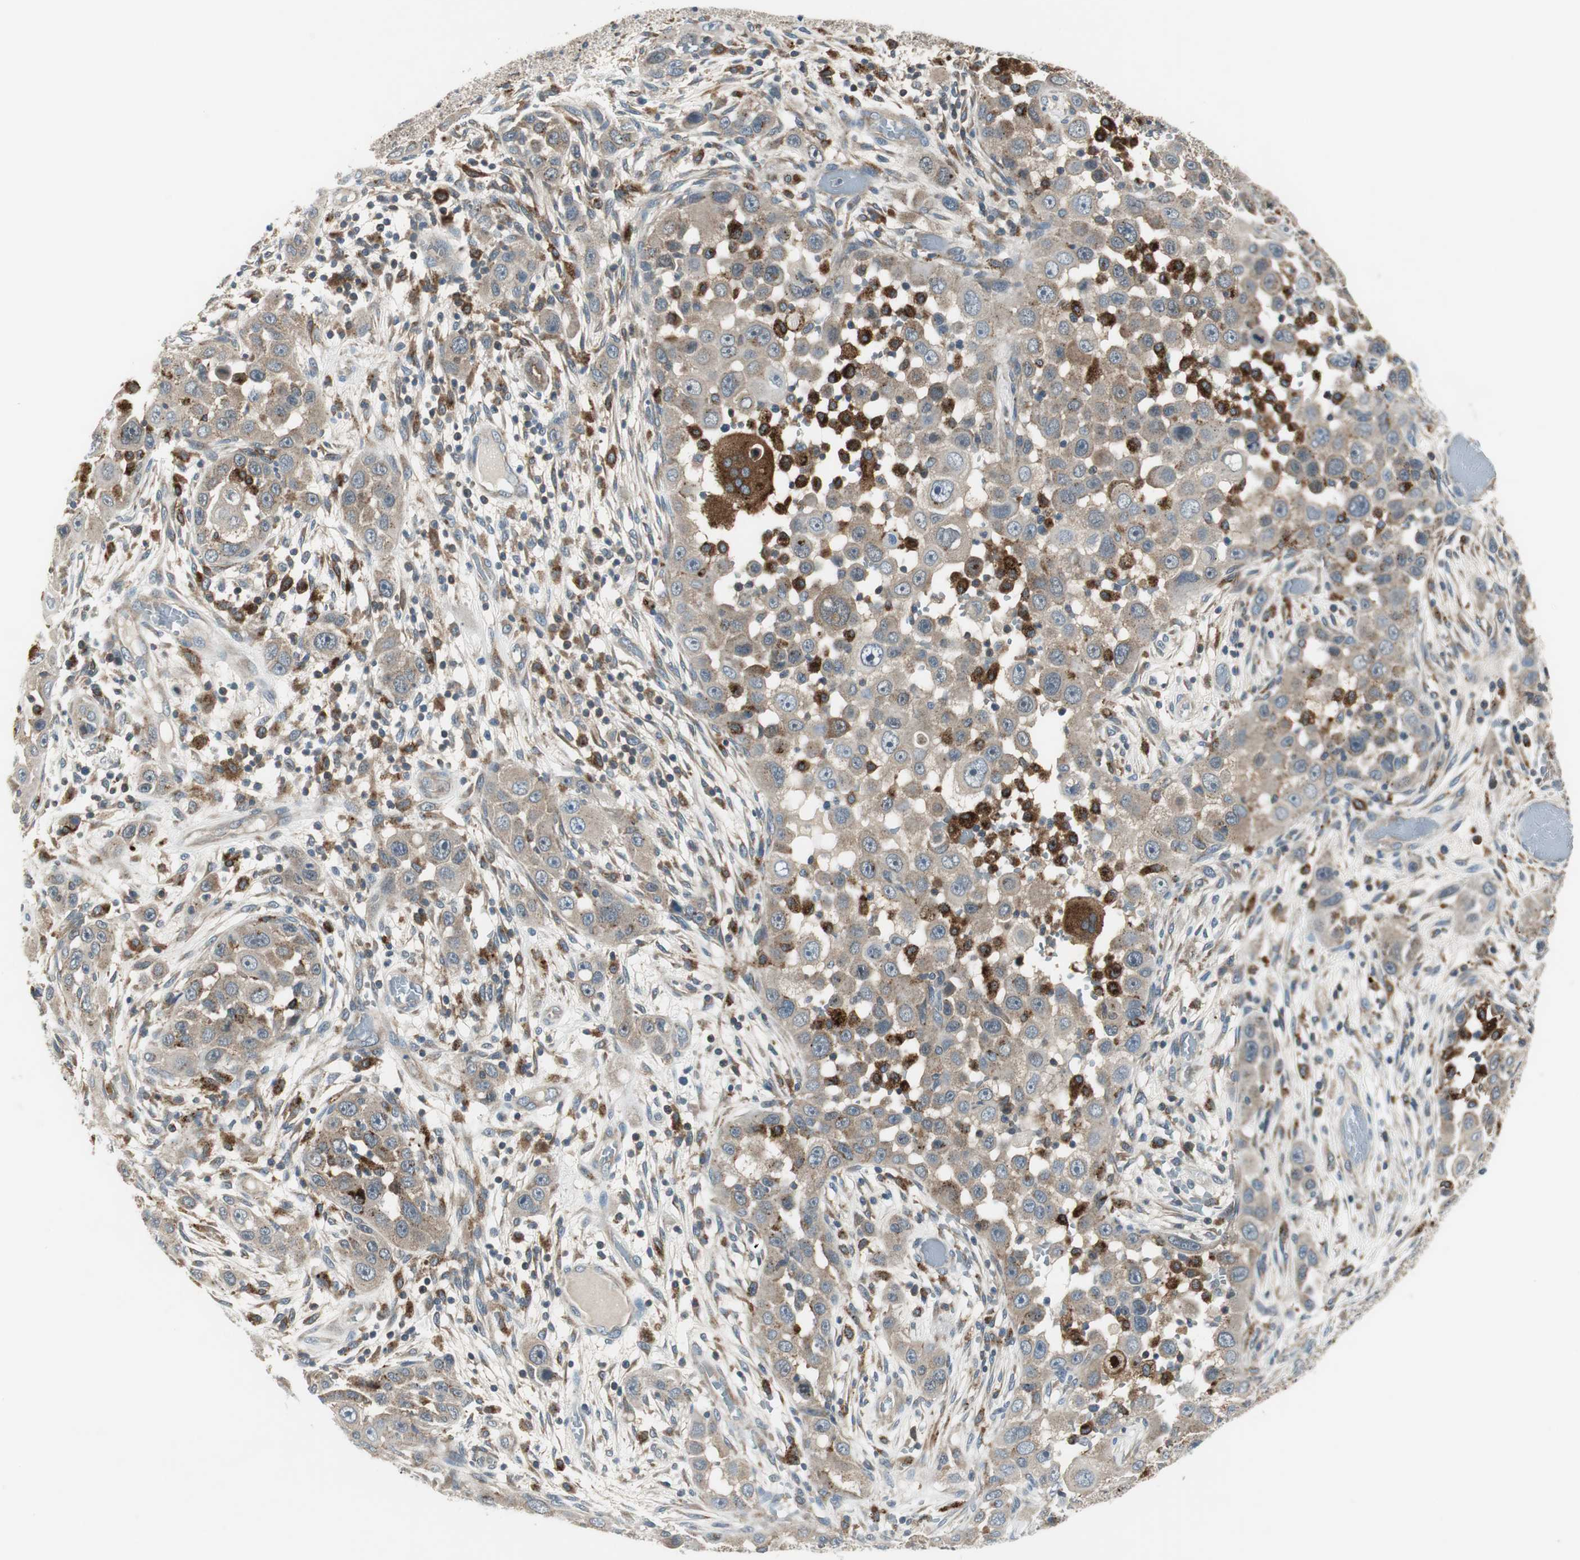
{"staining": {"intensity": "moderate", "quantity": ">75%", "location": "cytoplasmic/membranous"}, "tissue": "head and neck cancer", "cell_type": "Tumor cells", "image_type": "cancer", "snomed": [{"axis": "morphology", "description": "Carcinoma, NOS"}, {"axis": "topography", "description": "Head-Neck"}], "caption": "There is medium levels of moderate cytoplasmic/membranous positivity in tumor cells of head and neck cancer, as demonstrated by immunohistochemical staining (brown color).", "gene": "NCK1", "patient": {"sex": "male", "age": 87}}